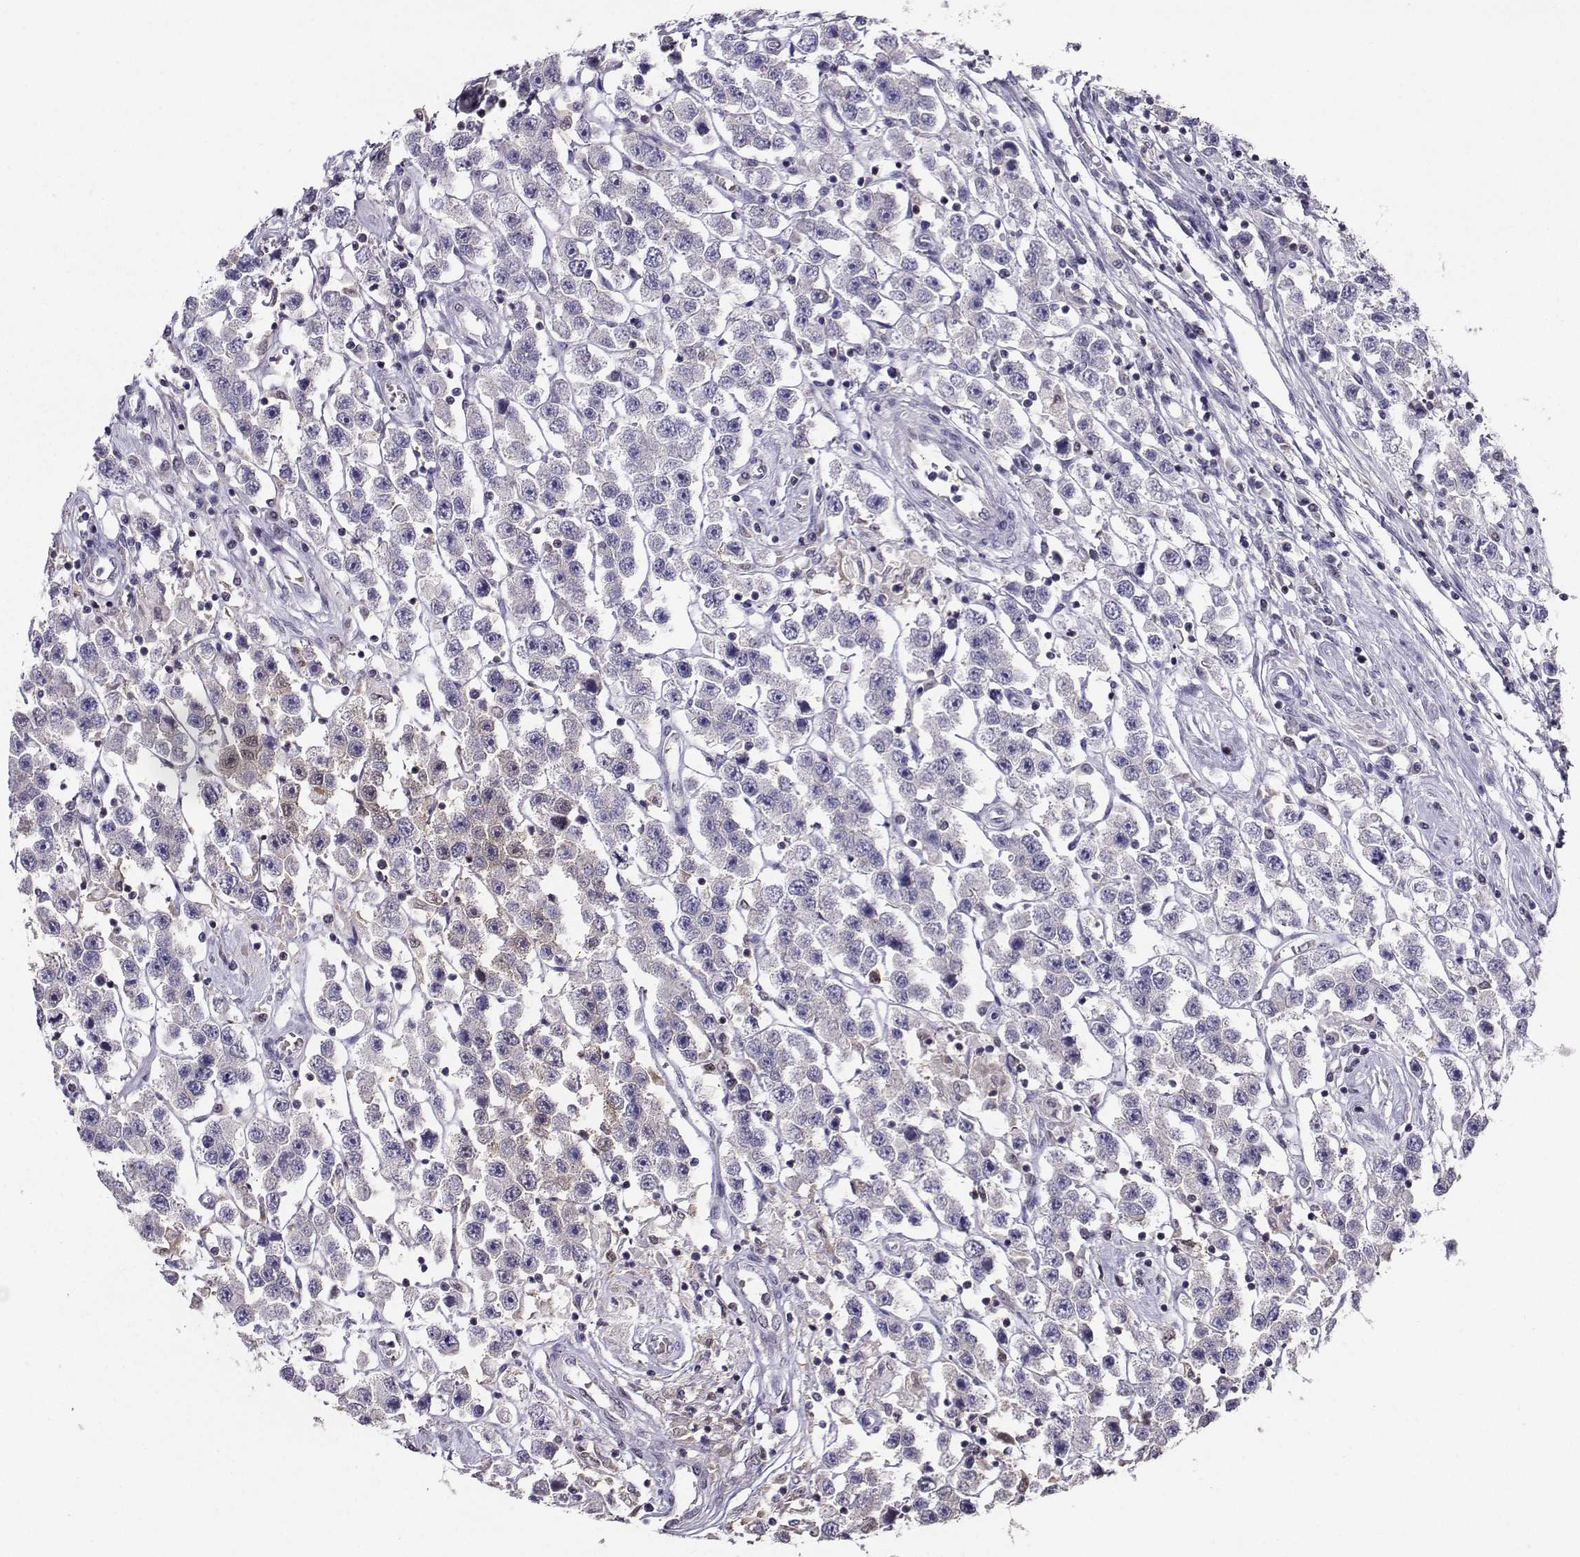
{"staining": {"intensity": "negative", "quantity": "none", "location": "none"}, "tissue": "testis cancer", "cell_type": "Tumor cells", "image_type": "cancer", "snomed": [{"axis": "morphology", "description": "Seminoma, NOS"}, {"axis": "topography", "description": "Testis"}], "caption": "Image shows no significant protein staining in tumor cells of testis cancer (seminoma).", "gene": "PGK1", "patient": {"sex": "male", "age": 45}}